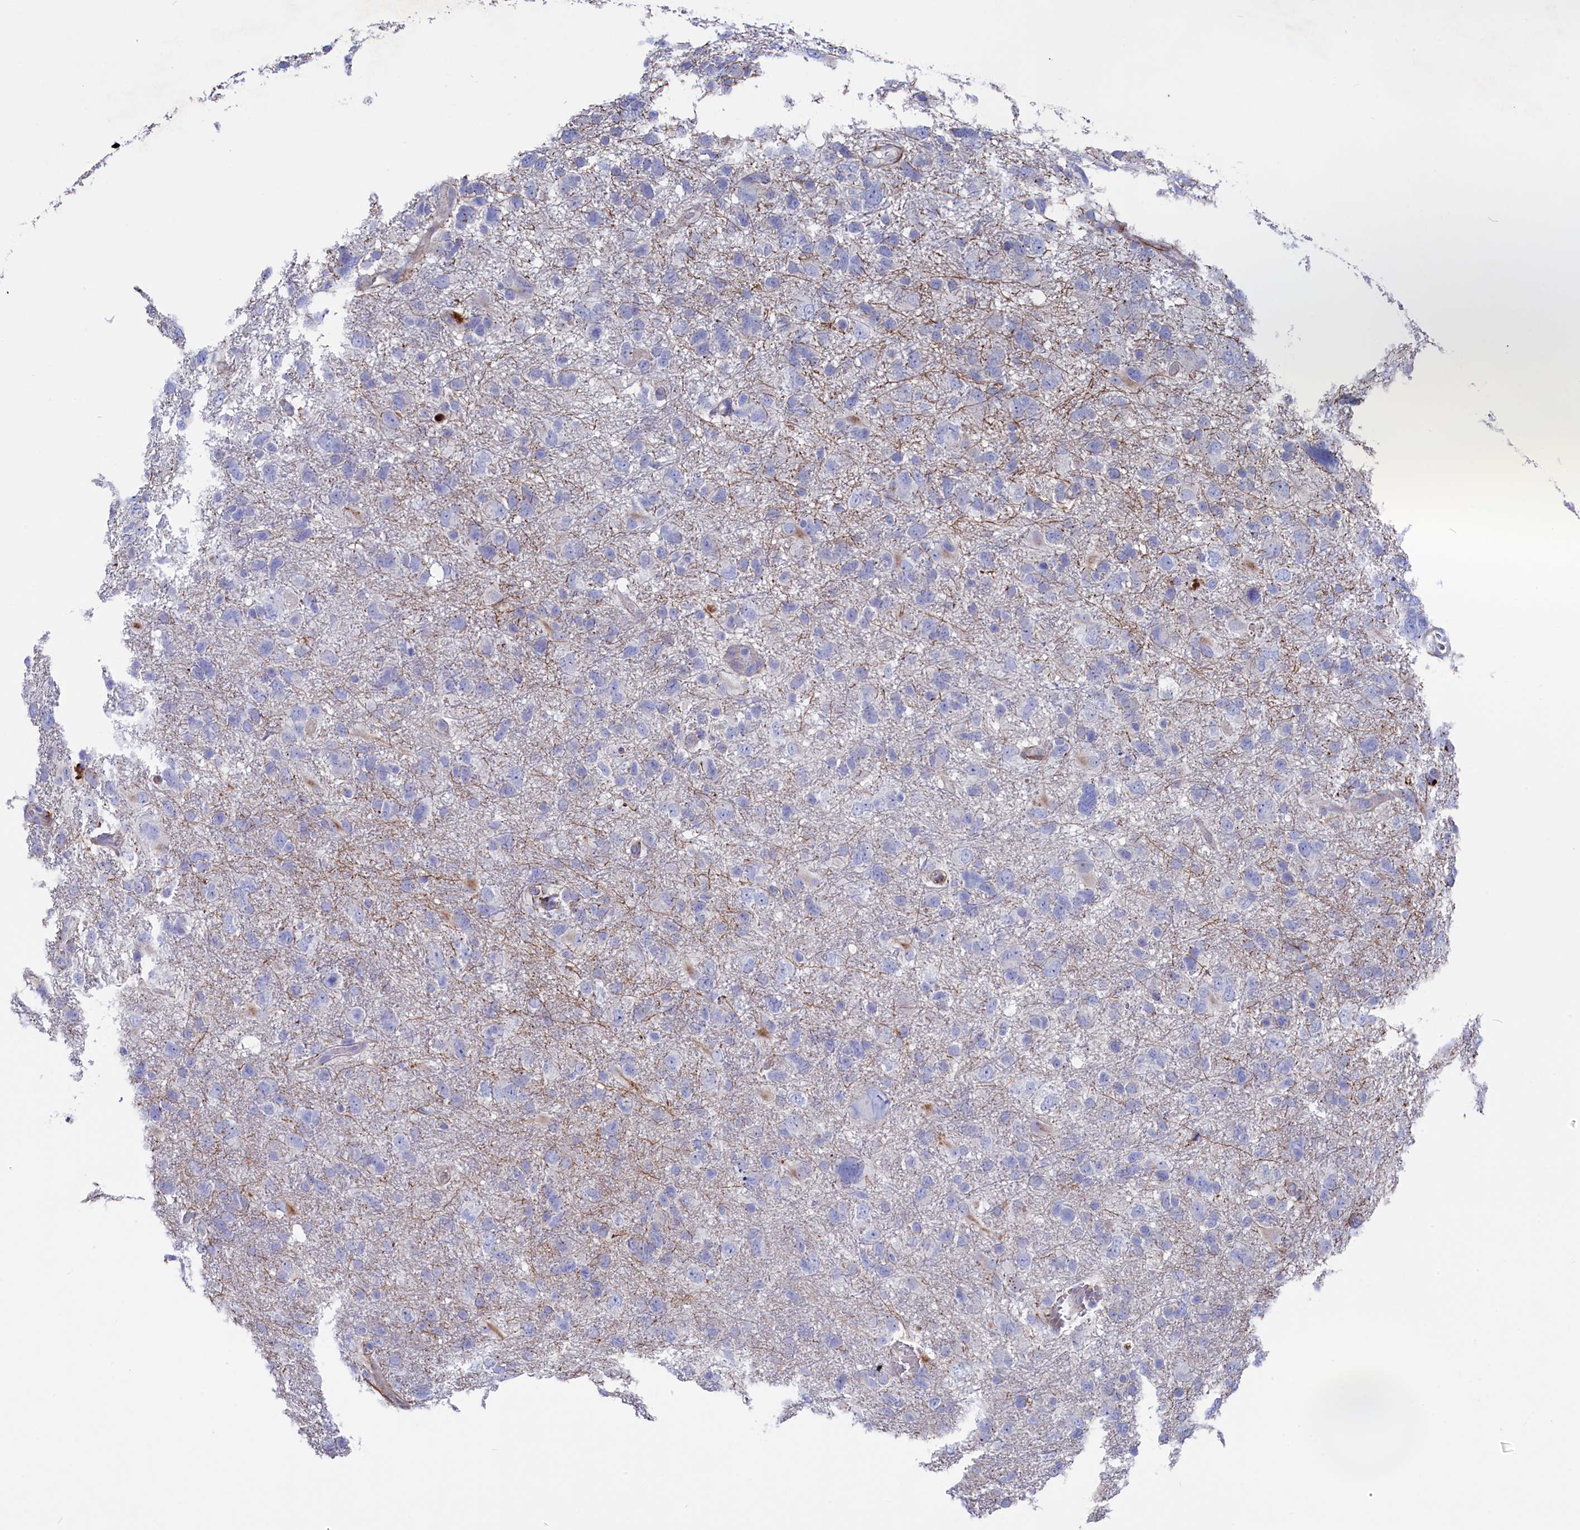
{"staining": {"intensity": "negative", "quantity": "none", "location": "none"}, "tissue": "glioma", "cell_type": "Tumor cells", "image_type": "cancer", "snomed": [{"axis": "morphology", "description": "Glioma, malignant, High grade"}, {"axis": "topography", "description": "Brain"}], "caption": "Human glioma stained for a protein using immunohistochemistry reveals no positivity in tumor cells.", "gene": "NUDT7", "patient": {"sex": "male", "age": 61}}